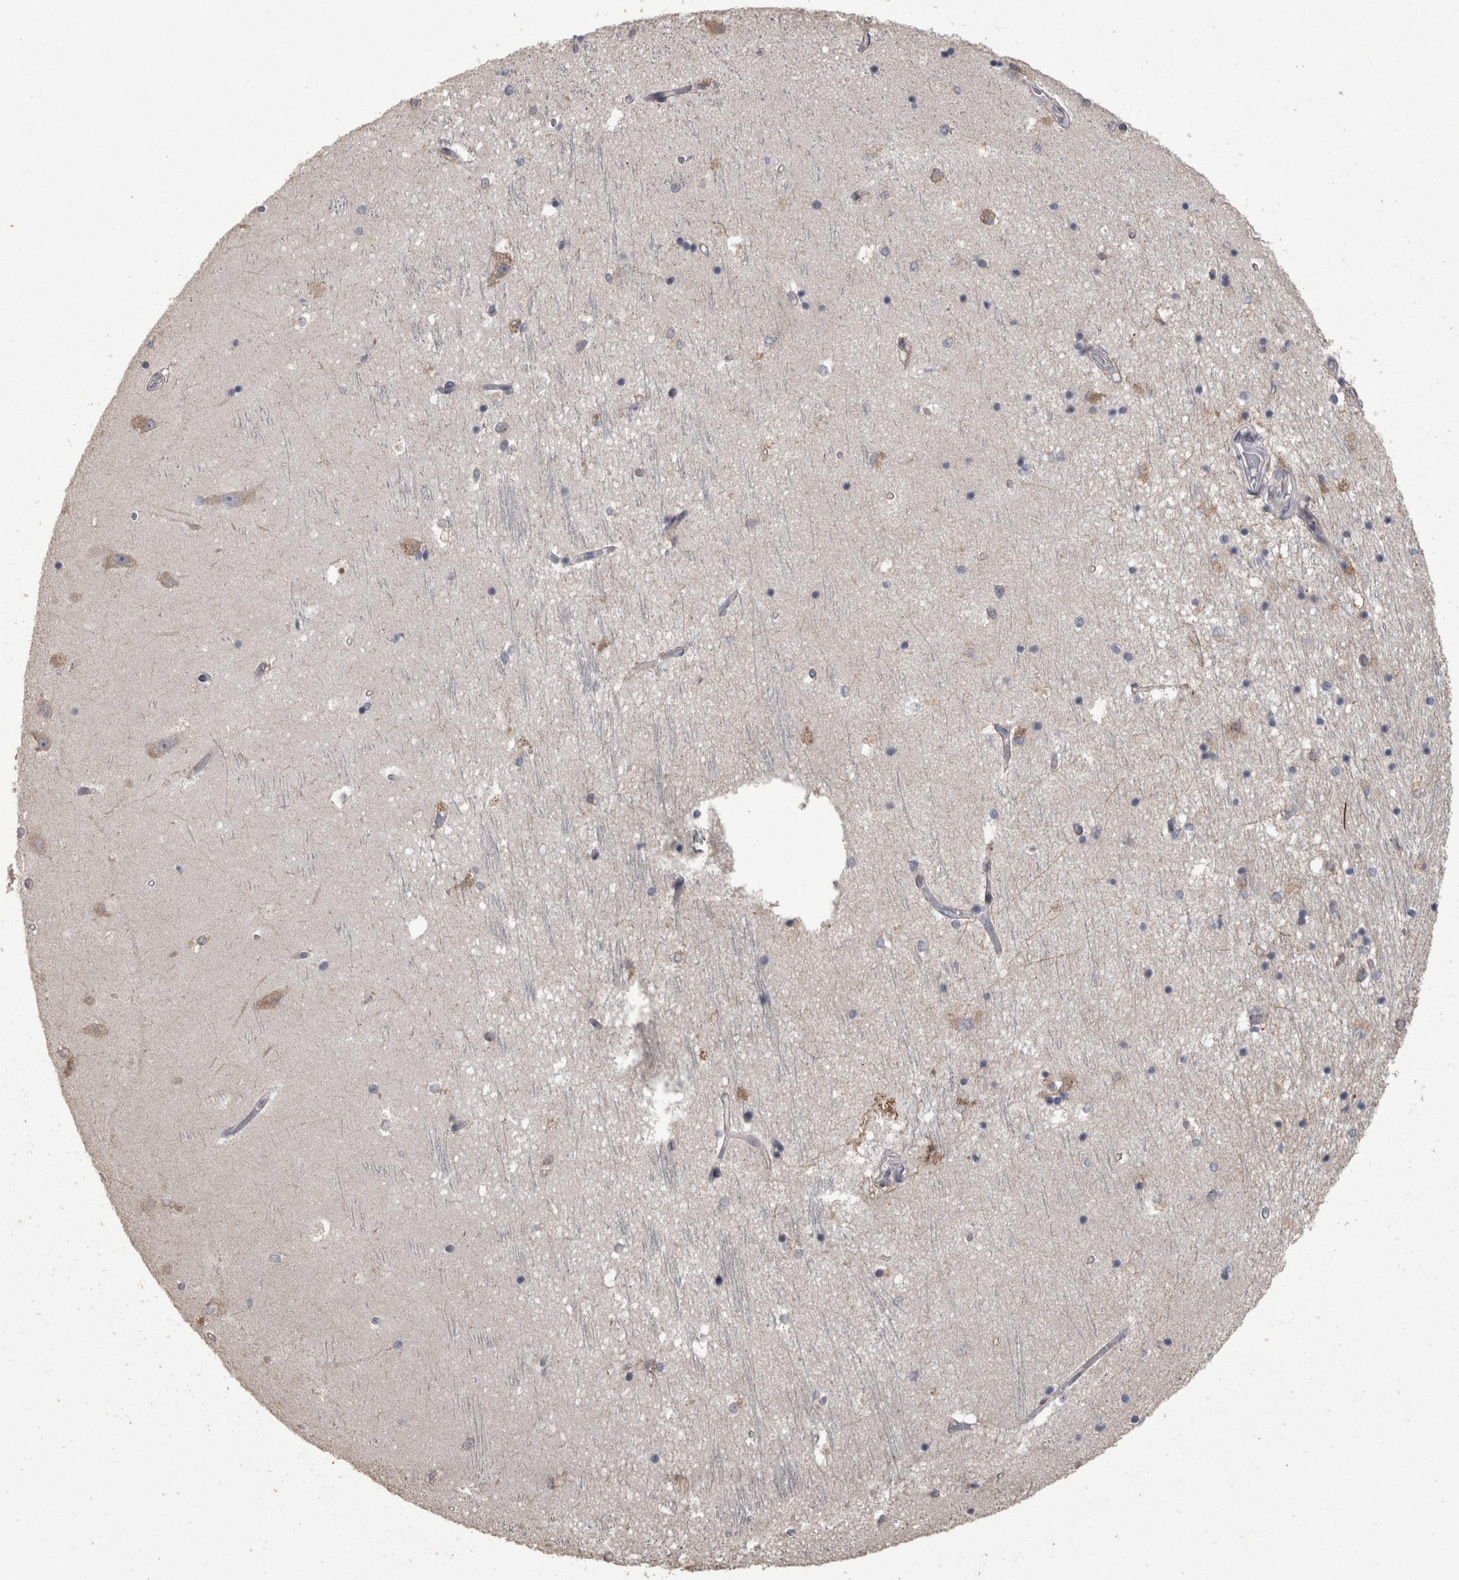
{"staining": {"intensity": "negative", "quantity": "none", "location": "none"}, "tissue": "hippocampus", "cell_type": "Glial cells", "image_type": "normal", "snomed": [{"axis": "morphology", "description": "Normal tissue, NOS"}, {"axis": "topography", "description": "Hippocampus"}], "caption": "DAB immunohistochemical staining of normal hippocampus displays no significant expression in glial cells. Brightfield microscopy of IHC stained with DAB (brown) and hematoxylin (blue), captured at high magnification.", "gene": "RAB29", "patient": {"sex": "male", "age": 45}}